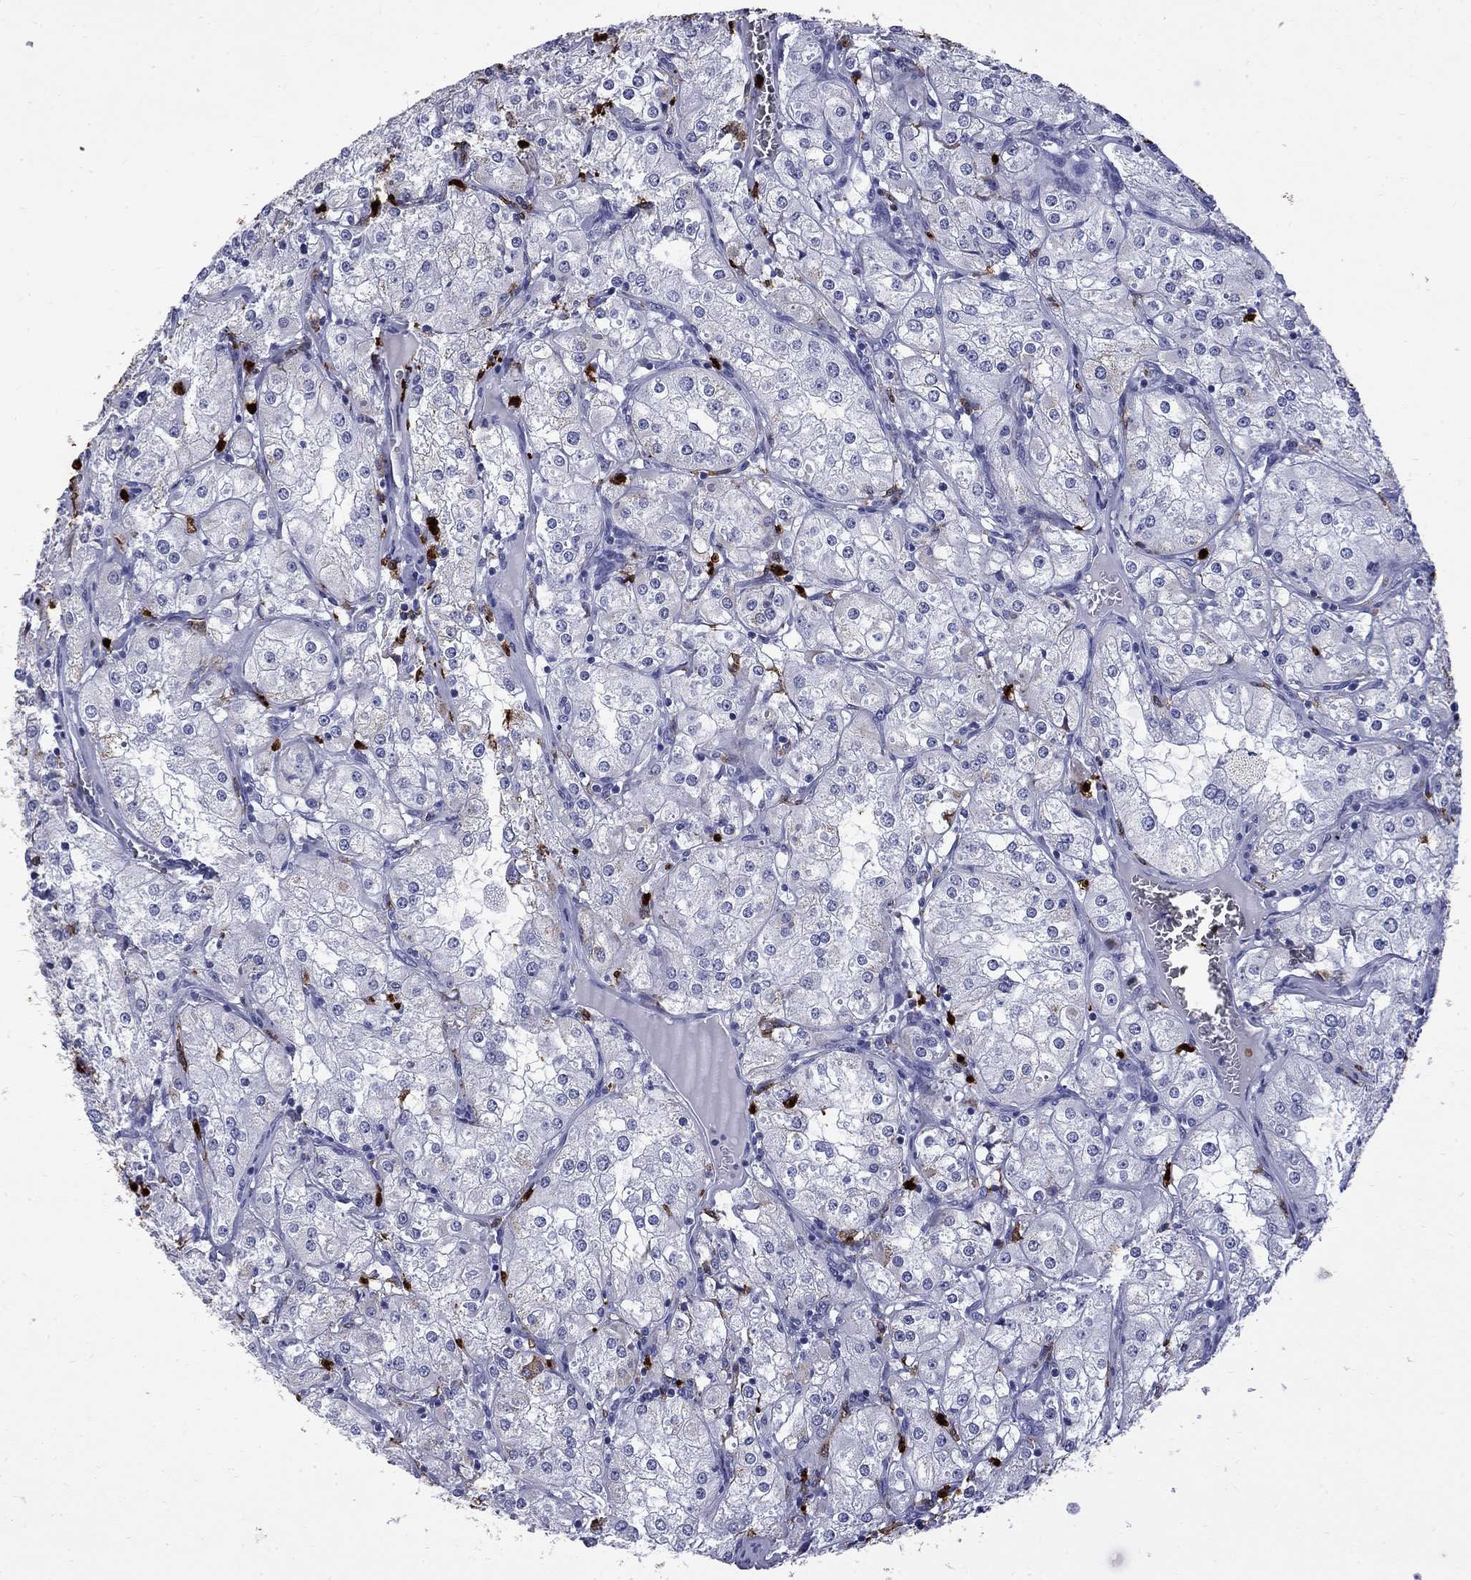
{"staining": {"intensity": "negative", "quantity": "none", "location": "none"}, "tissue": "renal cancer", "cell_type": "Tumor cells", "image_type": "cancer", "snomed": [{"axis": "morphology", "description": "Adenocarcinoma, NOS"}, {"axis": "topography", "description": "Kidney"}], "caption": "Tumor cells are negative for protein expression in human renal cancer.", "gene": "TRIM29", "patient": {"sex": "male", "age": 77}}